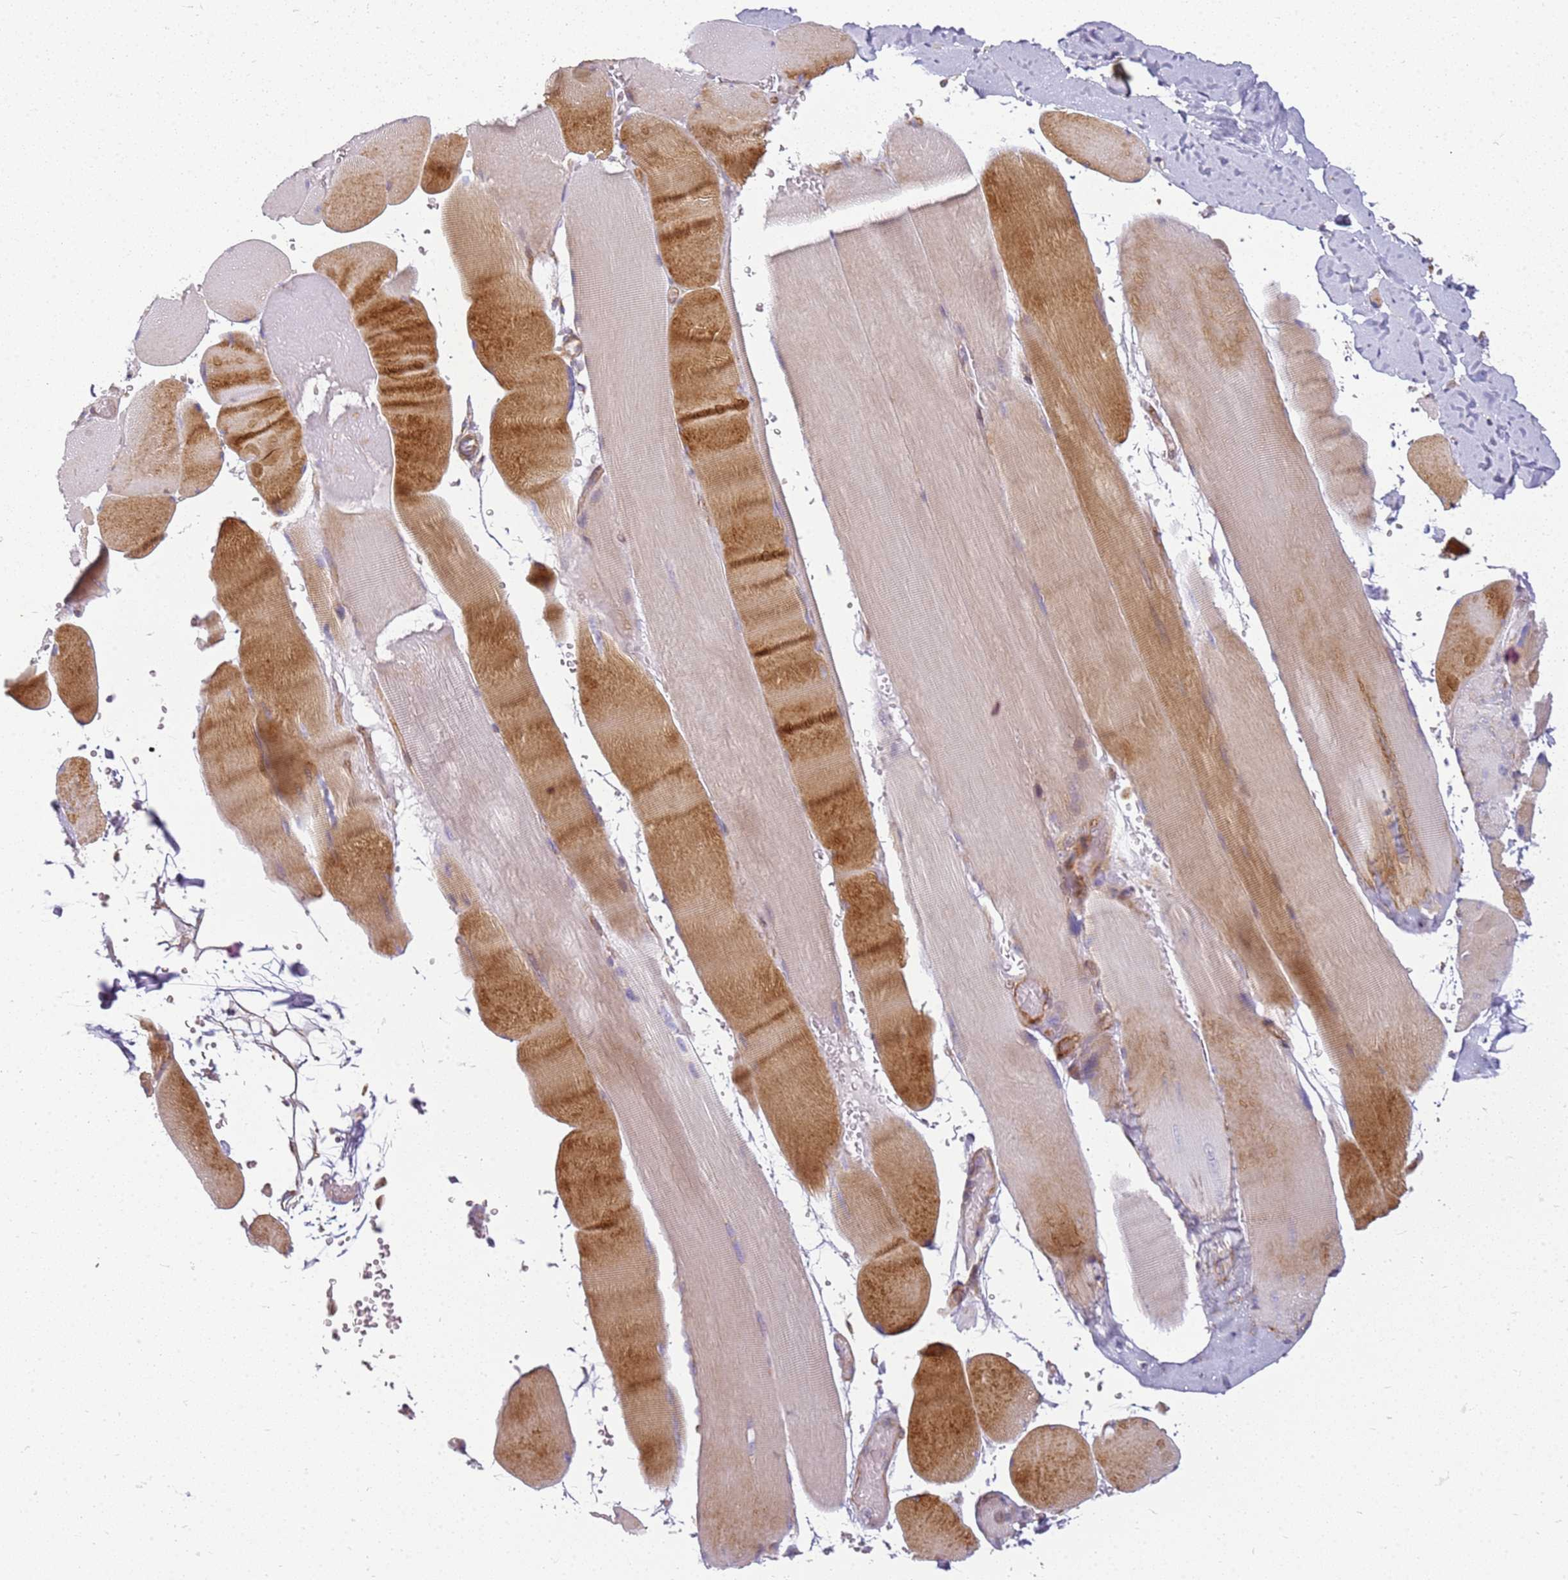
{"staining": {"intensity": "moderate", "quantity": "25%-75%", "location": "cytoplasmic/membranous"}, "tissue": "skeletal muscle", "cell_type": "Myocytes", "image_type": "normal", "snomed": [{"axis": "morphology", "description": "Normal tissue, NOS"}, {"axis": "topography", "description": "Skeletal muscle"}, {"axis": "topography", "description": "Head-Neck"}], "caption": "Myocytes reveal moderate cytoplasmic/membranous positivity in about 25%-75% of cells in benign skeletal muscle.", "gene": "TMEM200C", "patient": {"sex": "male", "age": 66}}